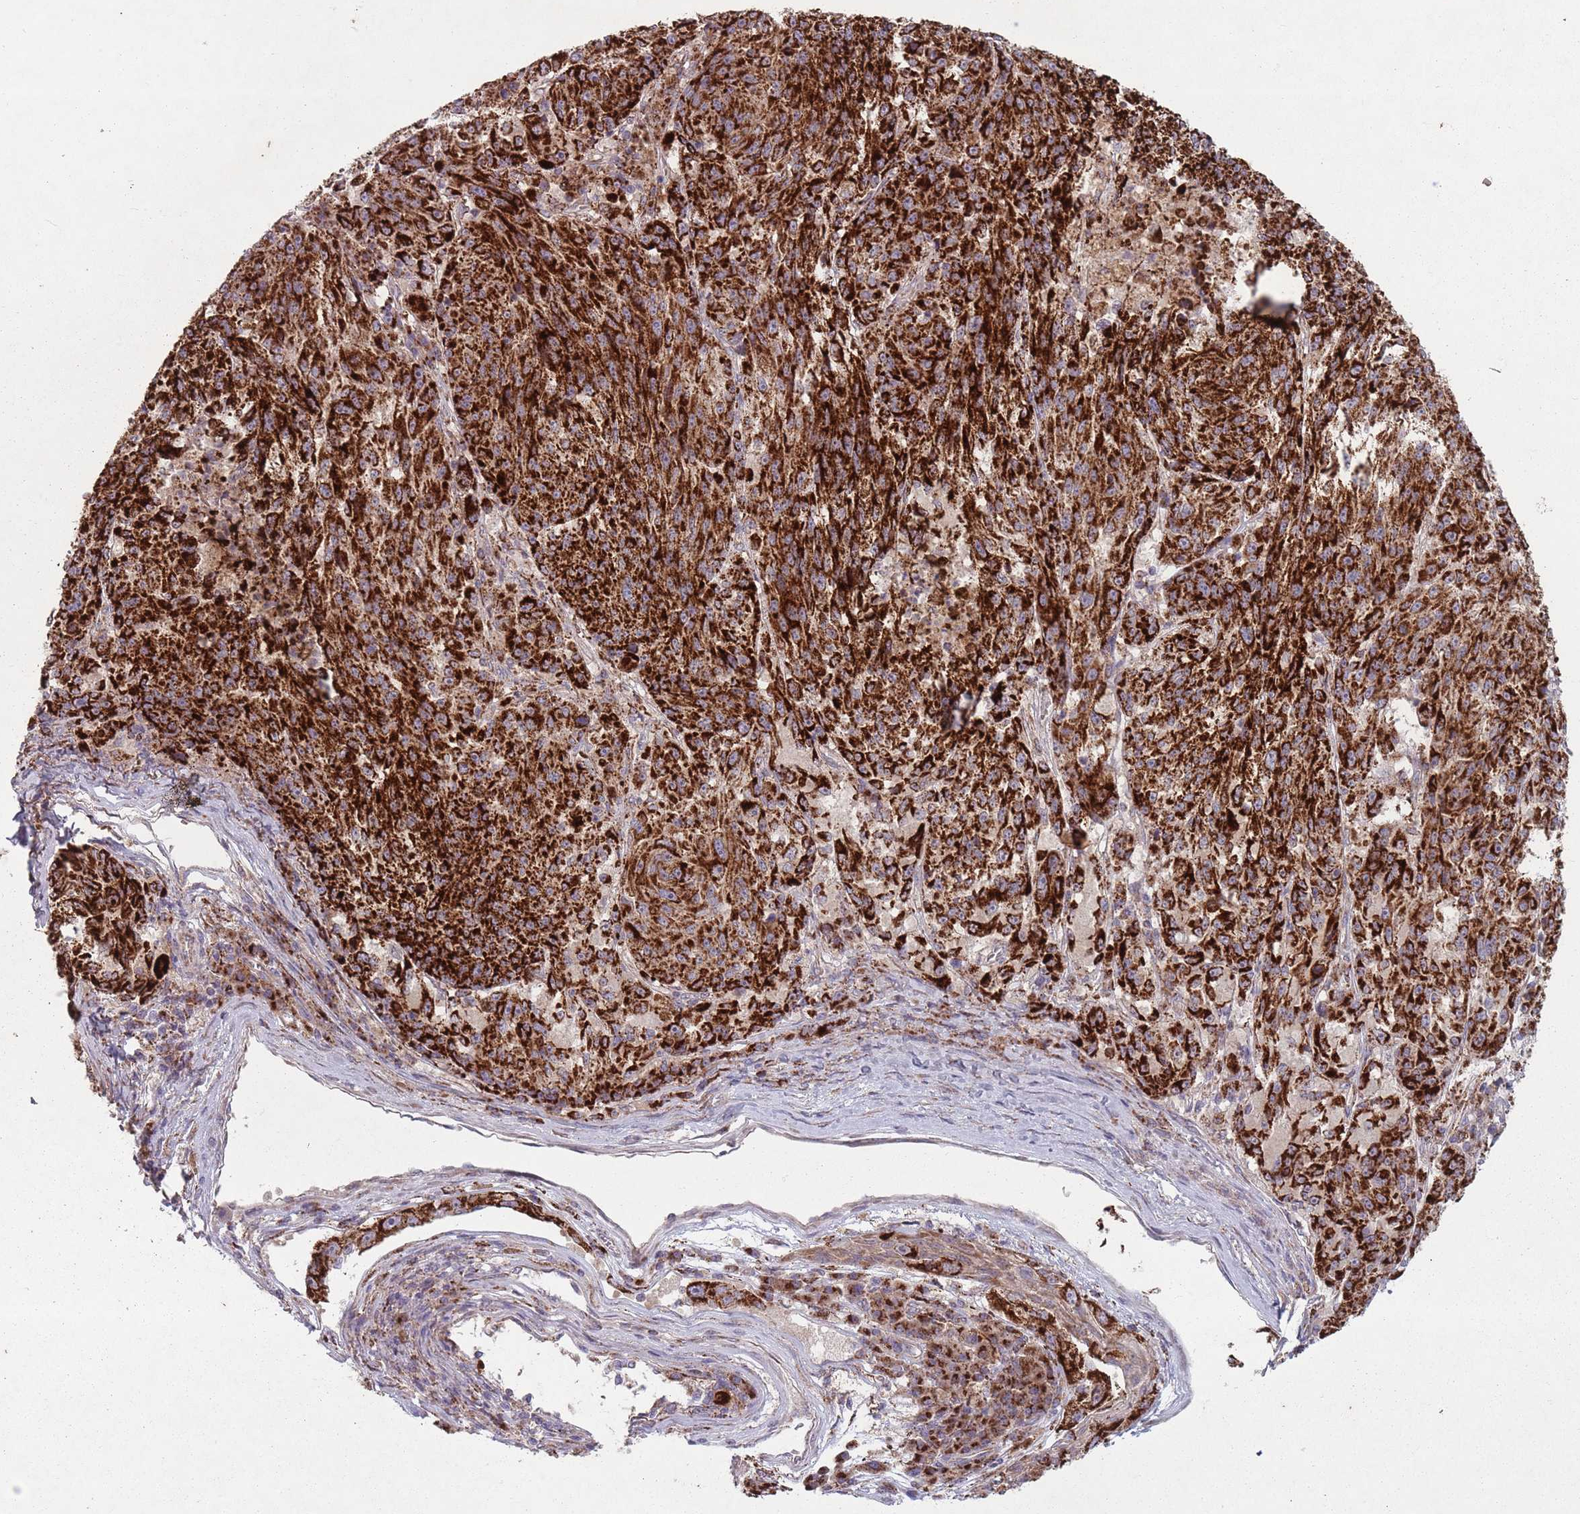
{"staining": {"intensity": "strong", "quantity": ">75%", "location": "cytoplasmic/membranous"}, "tissue": "melanoma", "cell_type": "Tumor cells", "image_type": "cancer", "snomed": [{"axis": "morphology", "description": "Malignant melanoma, NOS"}, {"axis": "topography", "description": "Skin"}], "caption": "Protein analysis of melanoma tissue reveals strong cytoplasmic/membranous staining in about >75% of tumor cells.", "gene": "OR10Q1", "patient": {"sex": "male", "age": 53}}